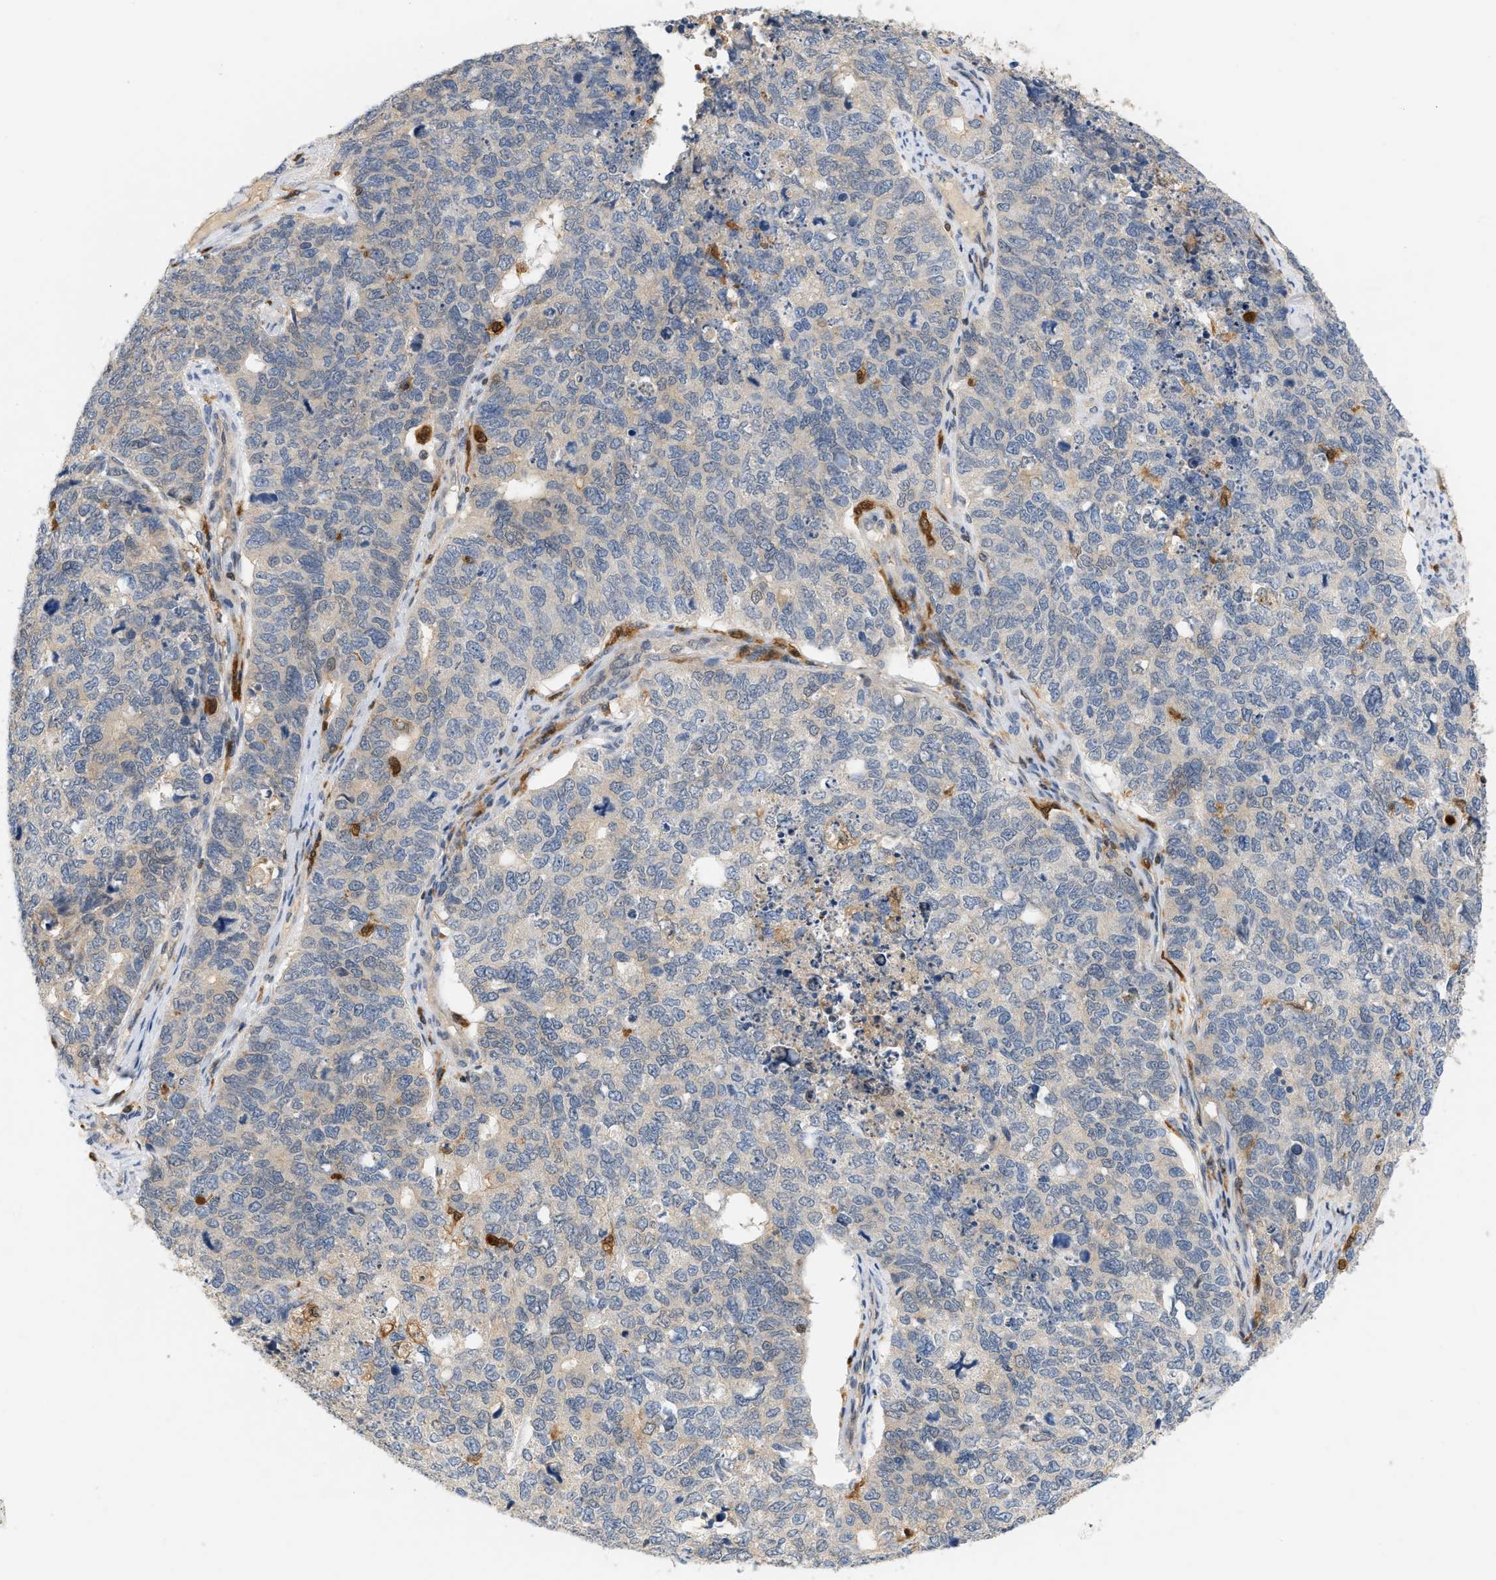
{"staining": {"intensity": "negative", "quantity": "none", "location": "none"}, "tissue": "cervical cancer", "cell_type": "Tumor cells", "image_type": "cancer", "snomed": [{"axis": "morphology", "description": "Squamous cell carcinoma, NOS"}, {"axis": "topography", "description": "Cervix"}], "caption": "An immunohistochemistry (IHC) micrograph of squamous cell carcinoma (cervical) is shown. There is no staining in tumor cells of squamous cell carcinoma (cervical).", "gene": "PYCARD", "patient": {"sex": "female", "age": 63}}